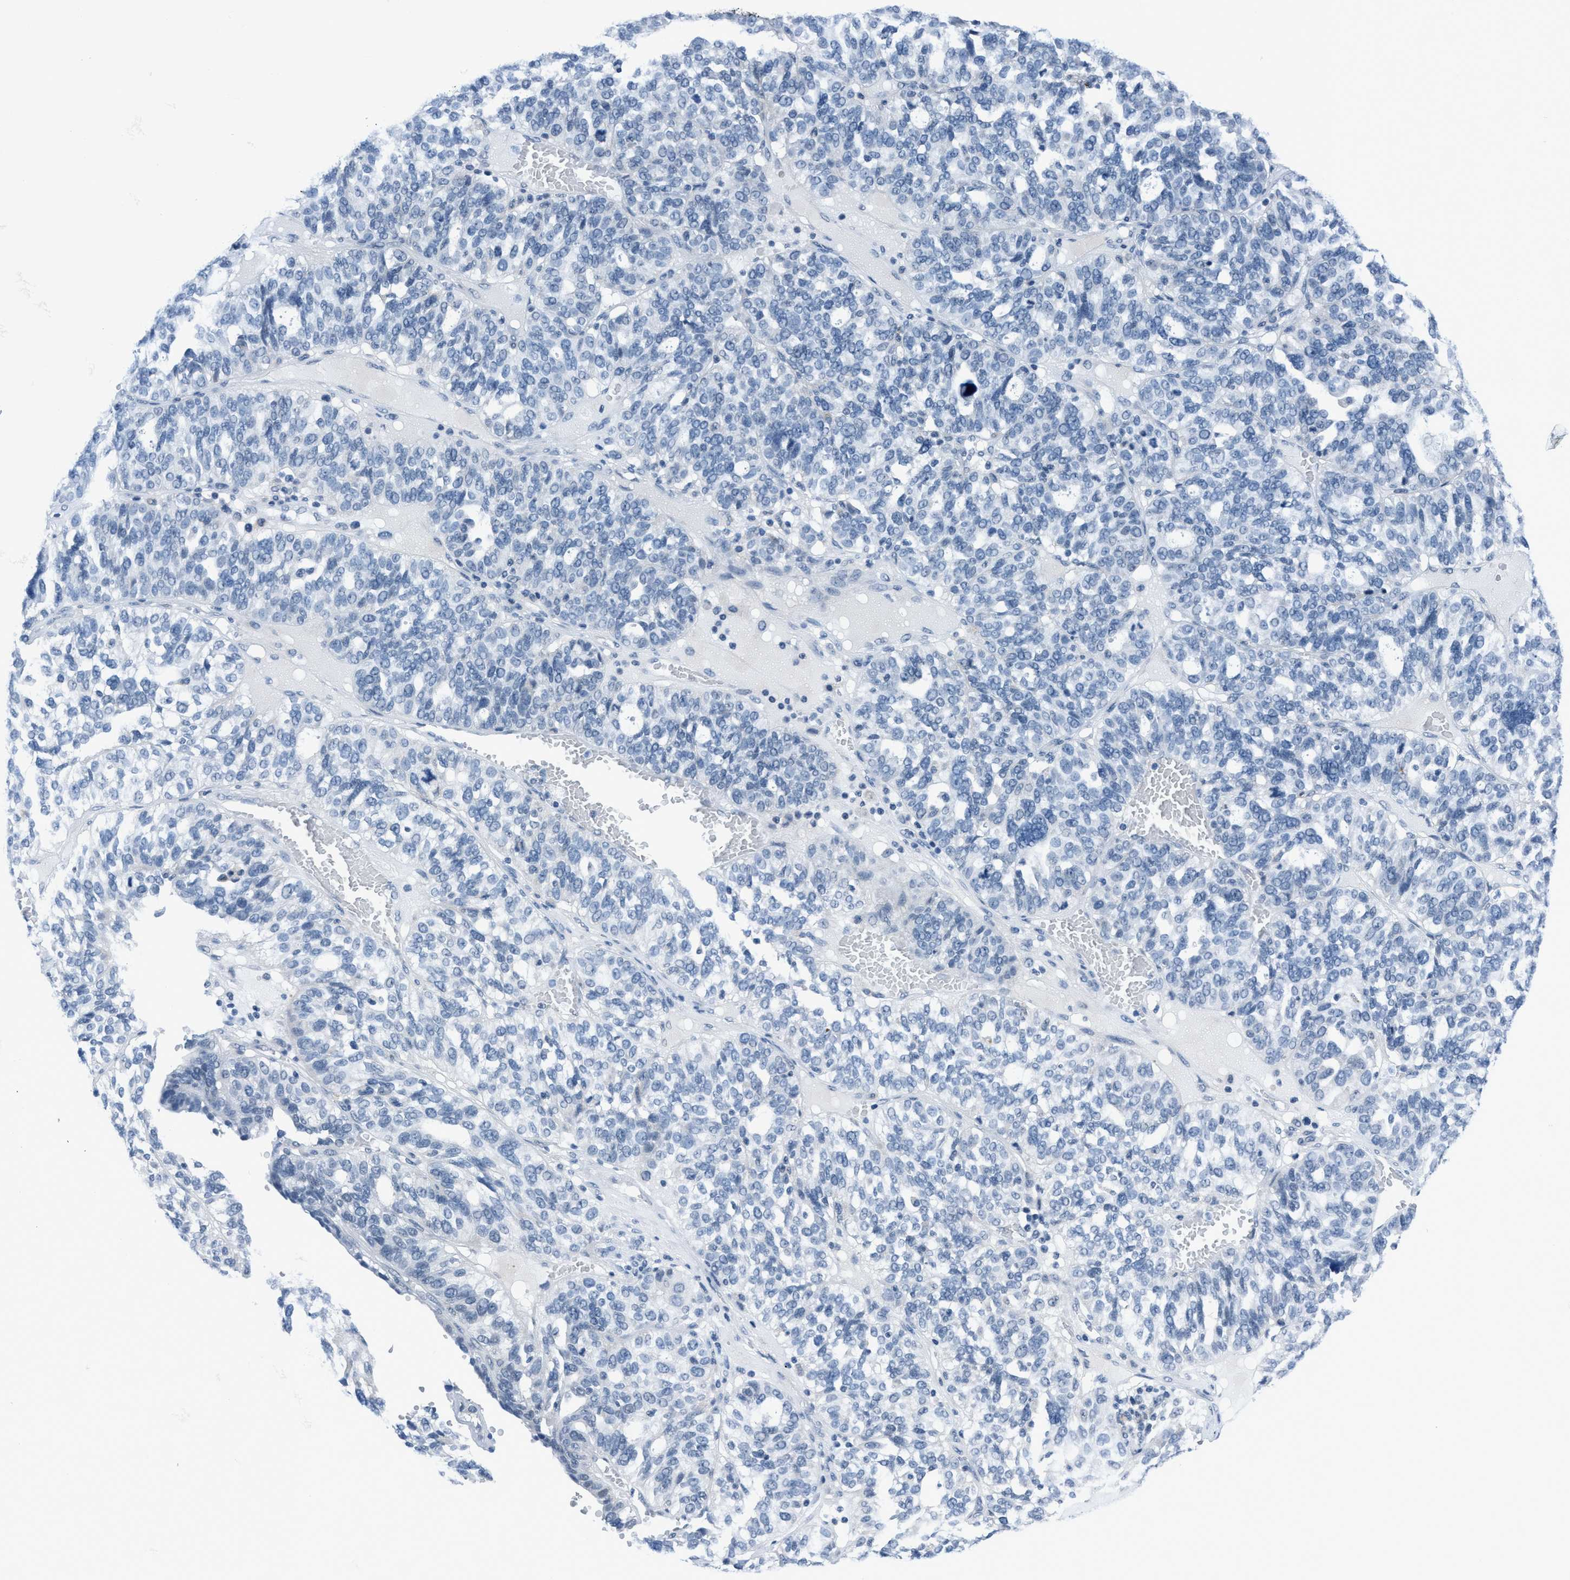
{"staining": {"intensity": "negative", "quantity": "none", "location": "none"}, "tissue": "ovarian cancer", "cell_type": "Tumor cells", "image_type": "cancer", "snomed": [{"axis": "morphology", "description": "Cystadenocarcinoma, serous, NOS"}, {"axis": "topography", "description": "Ovary"}], "caption": "The micrograph displays no significant positivity in tumor cells of ovarian cancer (serous cystadenocarcinoma).", "gene": "DNAI1", "patient": {"sex": "female", "age": 59}}